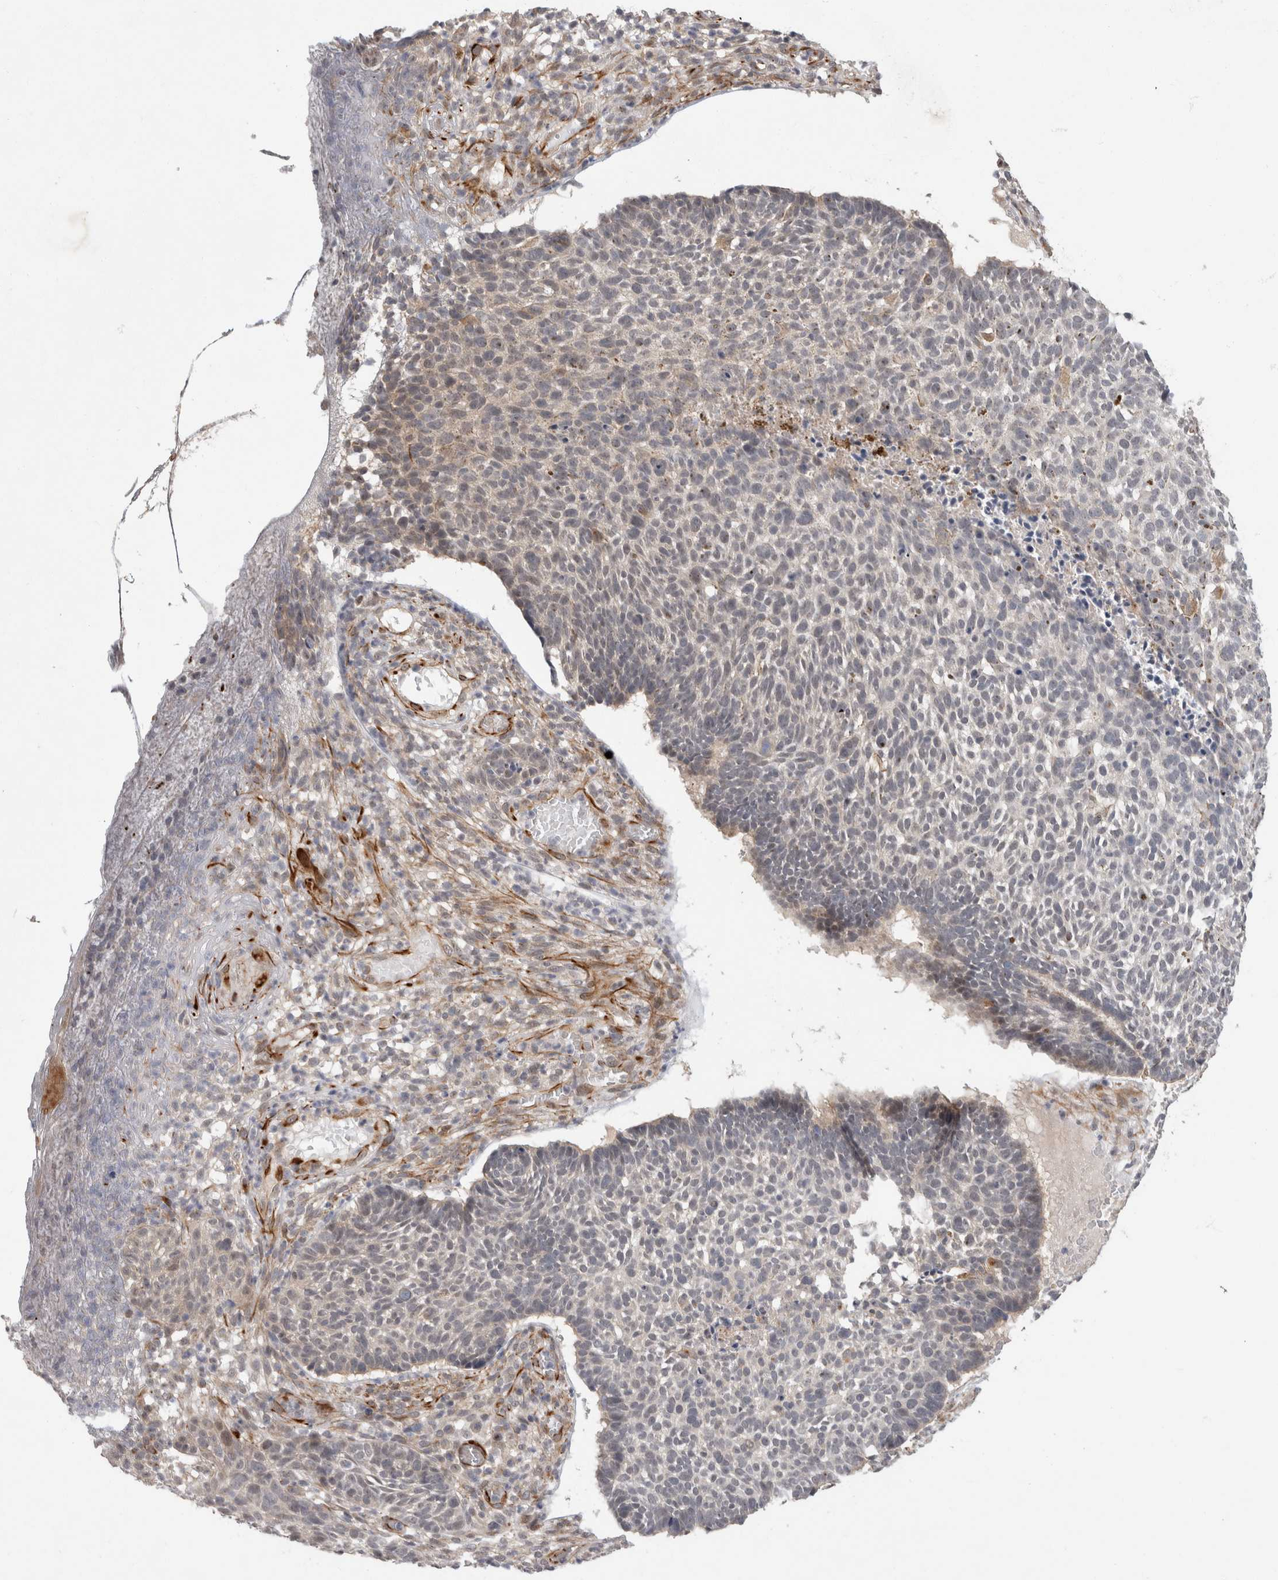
{"staining": {"intensity": "negative", "quantity": "none", "location": "none"}, "tissue": "skin cancer", "cell_type": "Tumor cells", "image_type": "cancer", "snomed": [{"axis": "morphology", "description": "Basal cell carcinoma"}, {"axis": "topography", "description": "Skin"}], "caption": "Histopathology image shows no significant protein staining in tumor cells of skin cancer.", "gene": "CRISPLD1", "patient": {"sex": "male", "age": 85}}